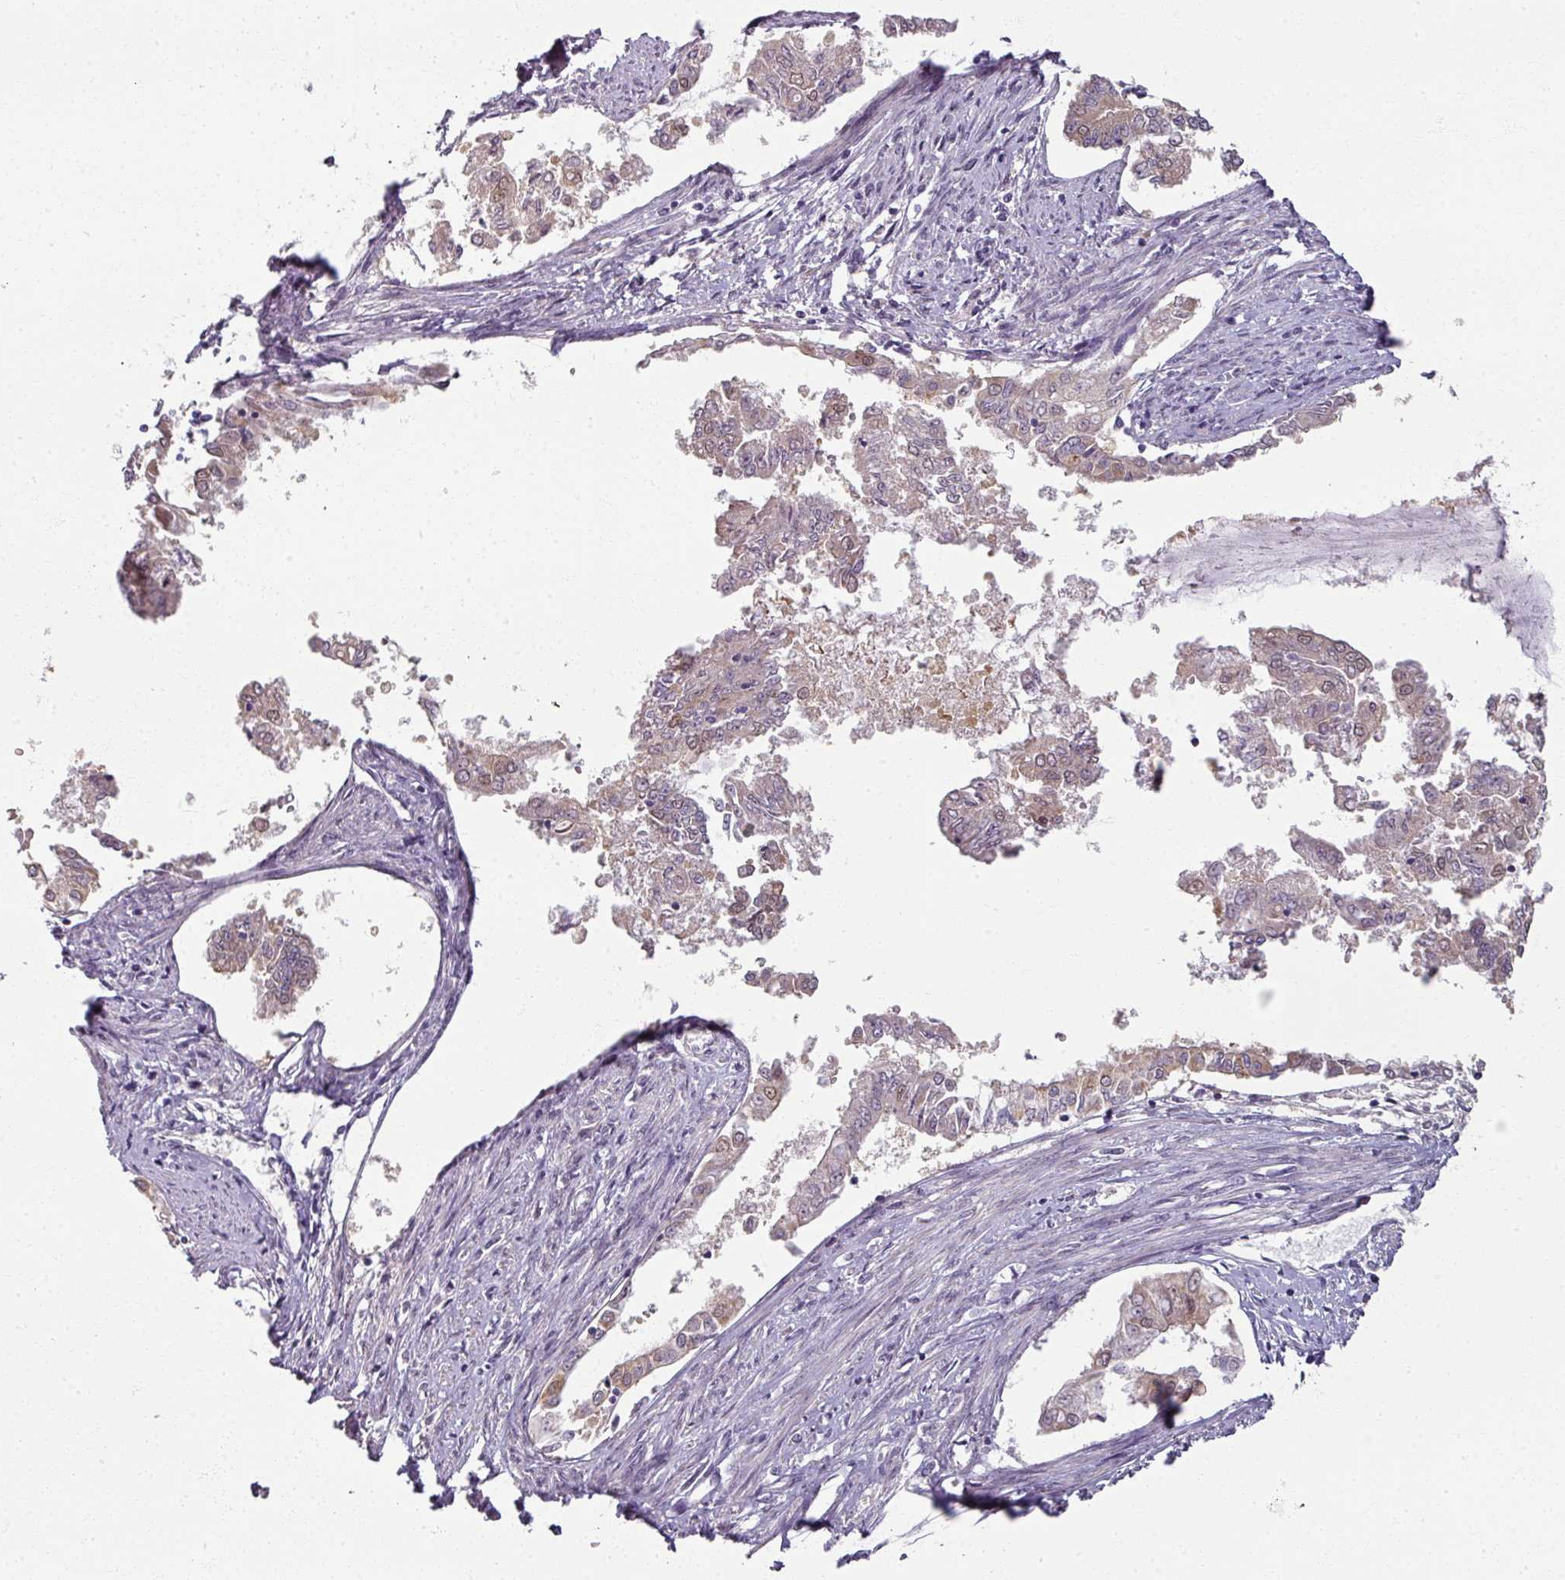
{"staining": {"intensity": "moderate", "quantity": "25%-75%", "location": "cytoplasmic/membranous,nuclear"}, "tissue": "endometrial cancer", "cell_type": "Tumor cells", "image_type": "cancer", "snomed": [{"axis": "morphology", "description": "Adenocarcinoma, NOS"}, {"axis": "topography", "description": "Endometrium"}], "caption": "Tumor cells display moderate cytoplasmic/membranous and nuclear positivity in about 25%-75% of cells in endometrial cancer.", "gene": "MYMK", "patient": {"sex": "female", "age": 76}}